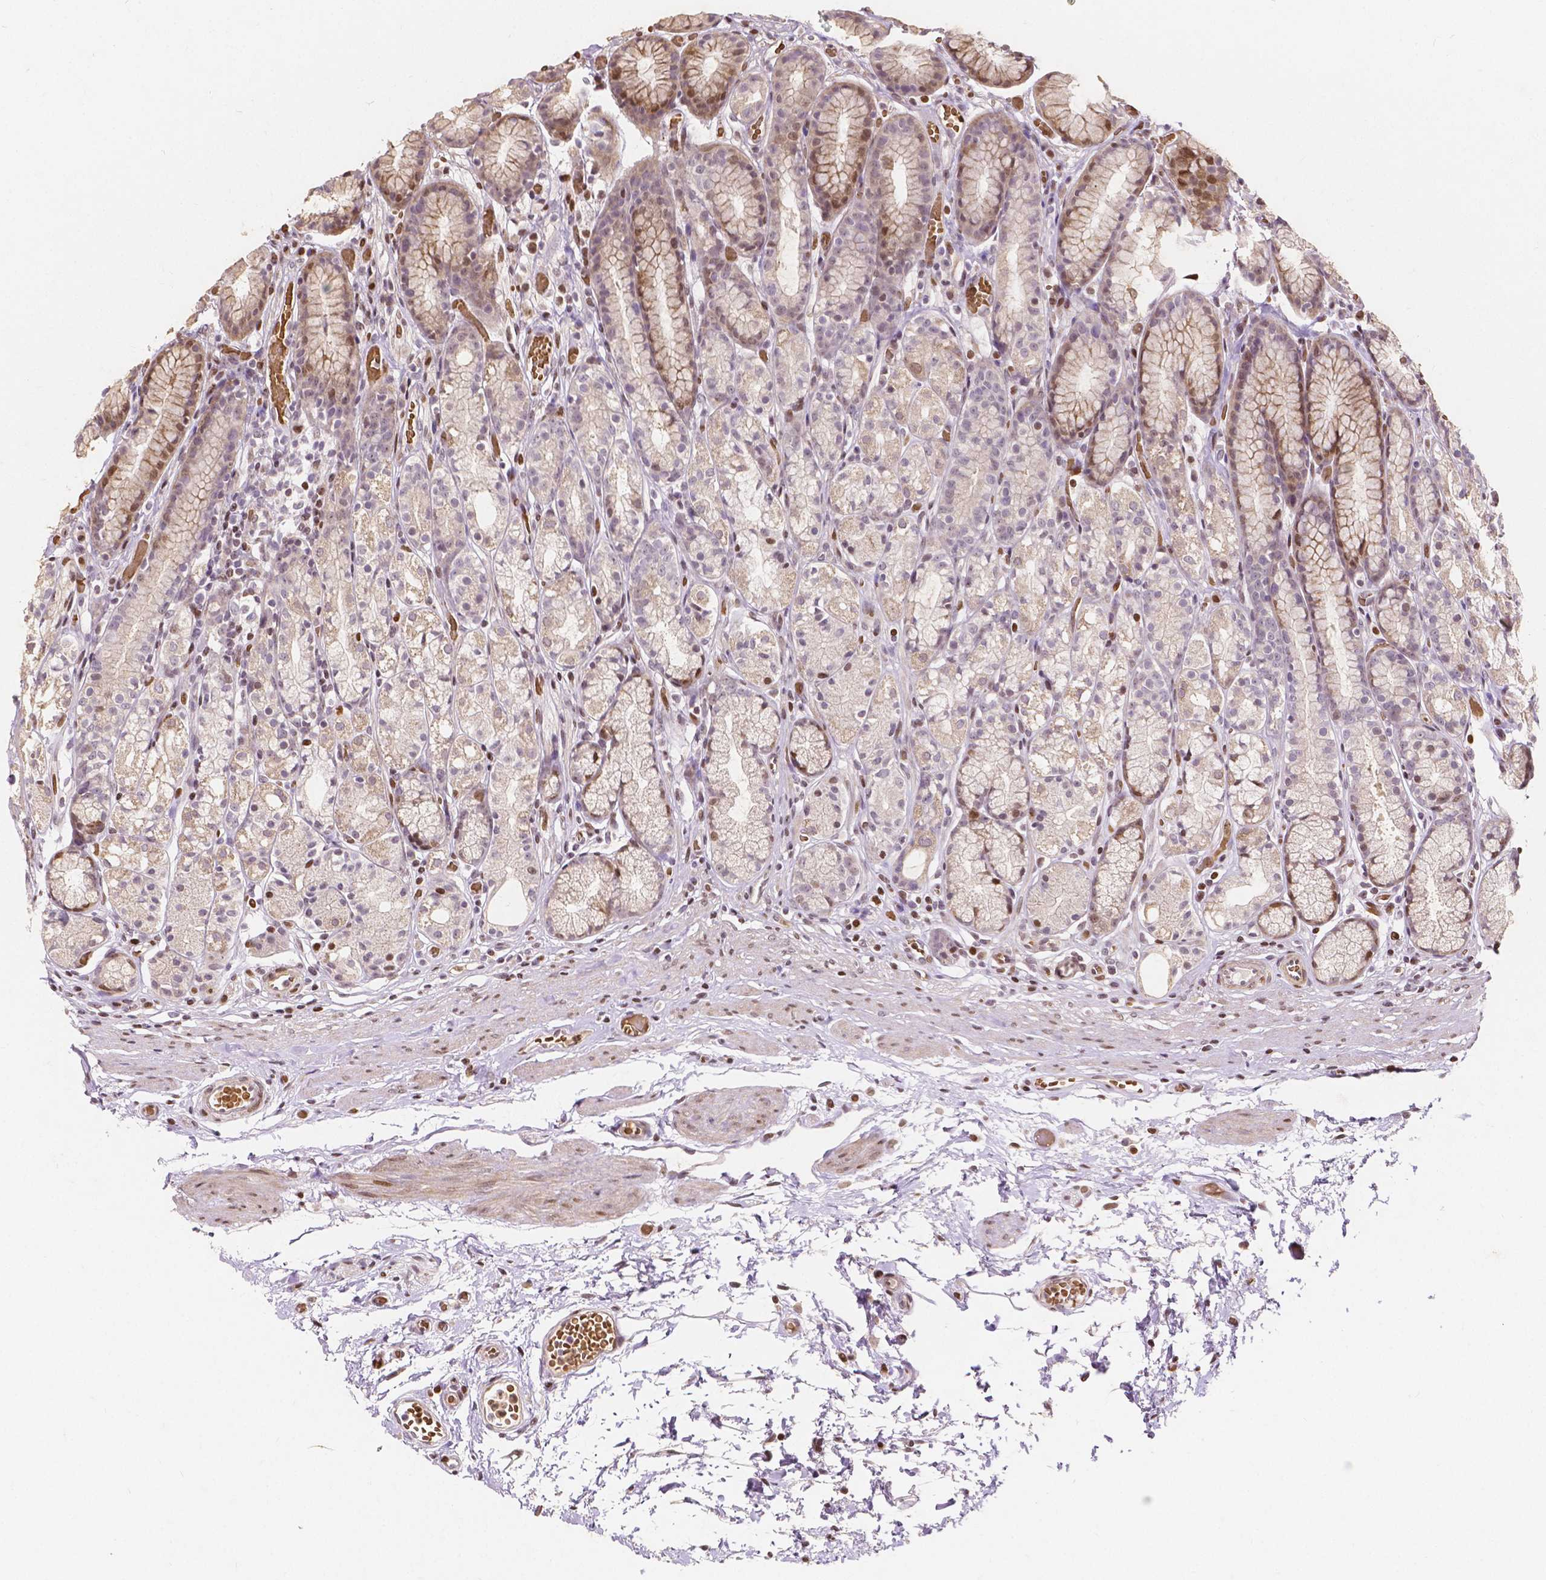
{"staining": {"intensity": "moderate", "quantity": "<25%", "location": "cytoplasmic/membranous"}, "tissue": "stomach", "cell_type": "Glandular cells", "image_type": "normal", "snomed": [{"axis": "morphology", "description": "Normal tissue, NOS"}, {"axis": "topography", "description": "Smooth muscle"}, {"axis": "topography", "description": "Stomach"}], "caption": "There is low levels of moderate cytoplasmic/membranous staining in glandular cells of normal stomach, as demonstrated by immunohistochemical staining (brown color).", "gene": "PTPN18", "patient": {"sex": "male", "age": 70}}